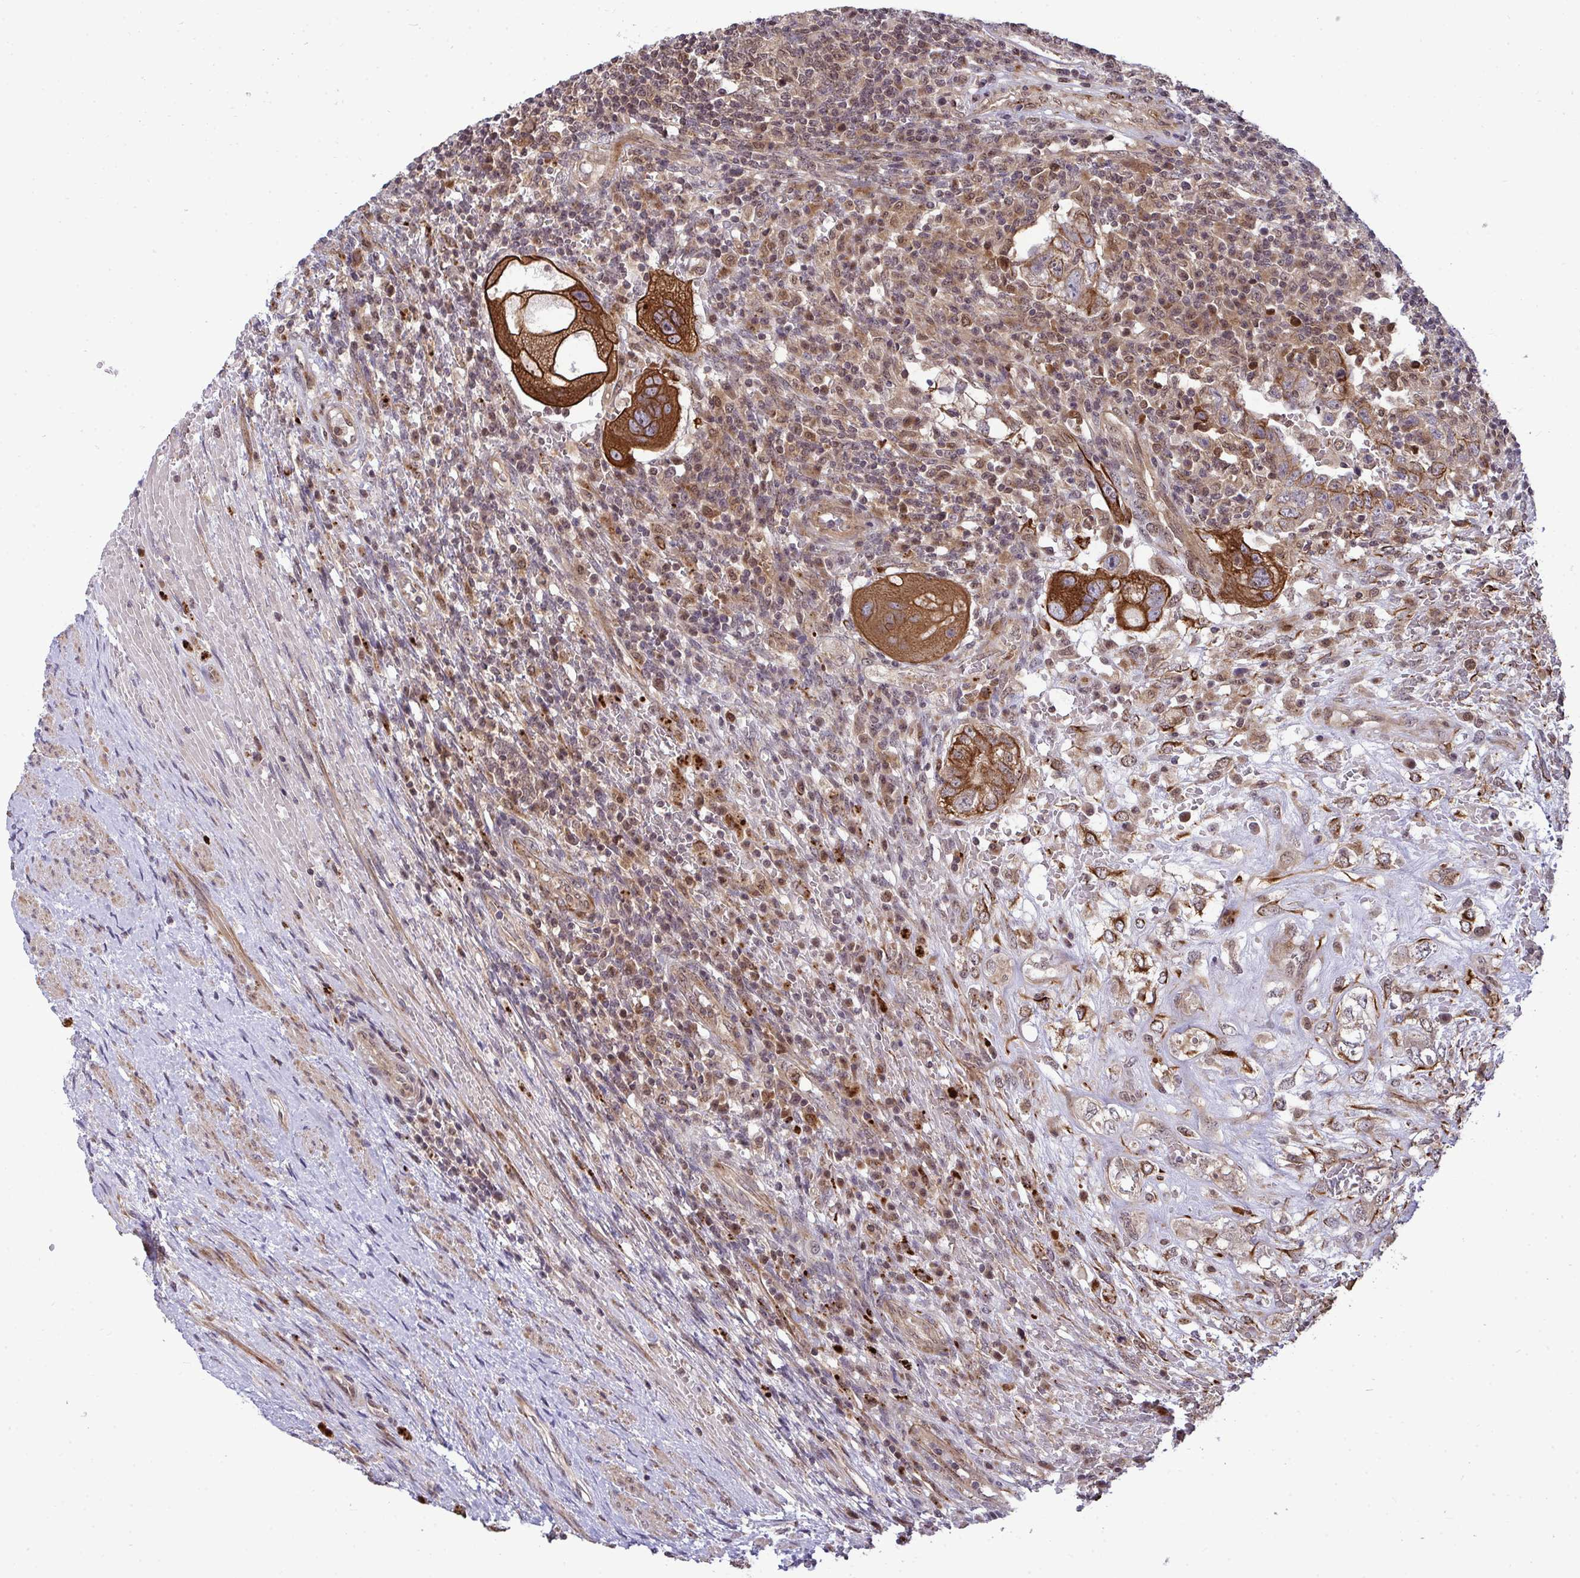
{"staining": {"intensity": "strong", "quantity": ">75%", "location": "cytoplasmic/membranous"}, "tissue": "testis cancer", "cell_type": "Tumor cells", "image_type": "cancer", "snomed": [{"axis": "morphology", "description": "Carcinoma, Embryonal, NOS"}, {"axis": "topography", "description": "Testis"}], "caption": "IHC histopathology image of neoplastic tissue: human embryonal carcinoma (testis) stained using immunohistochemistry exhibits high levels of strong protein expression localized specifically in the cytoplasmic/membranous of tumor cells, appearing as a cytoplasmic/membranous brown color.", "gene": "TRIM44", "patient": {"sex": "male", "age": 26}}